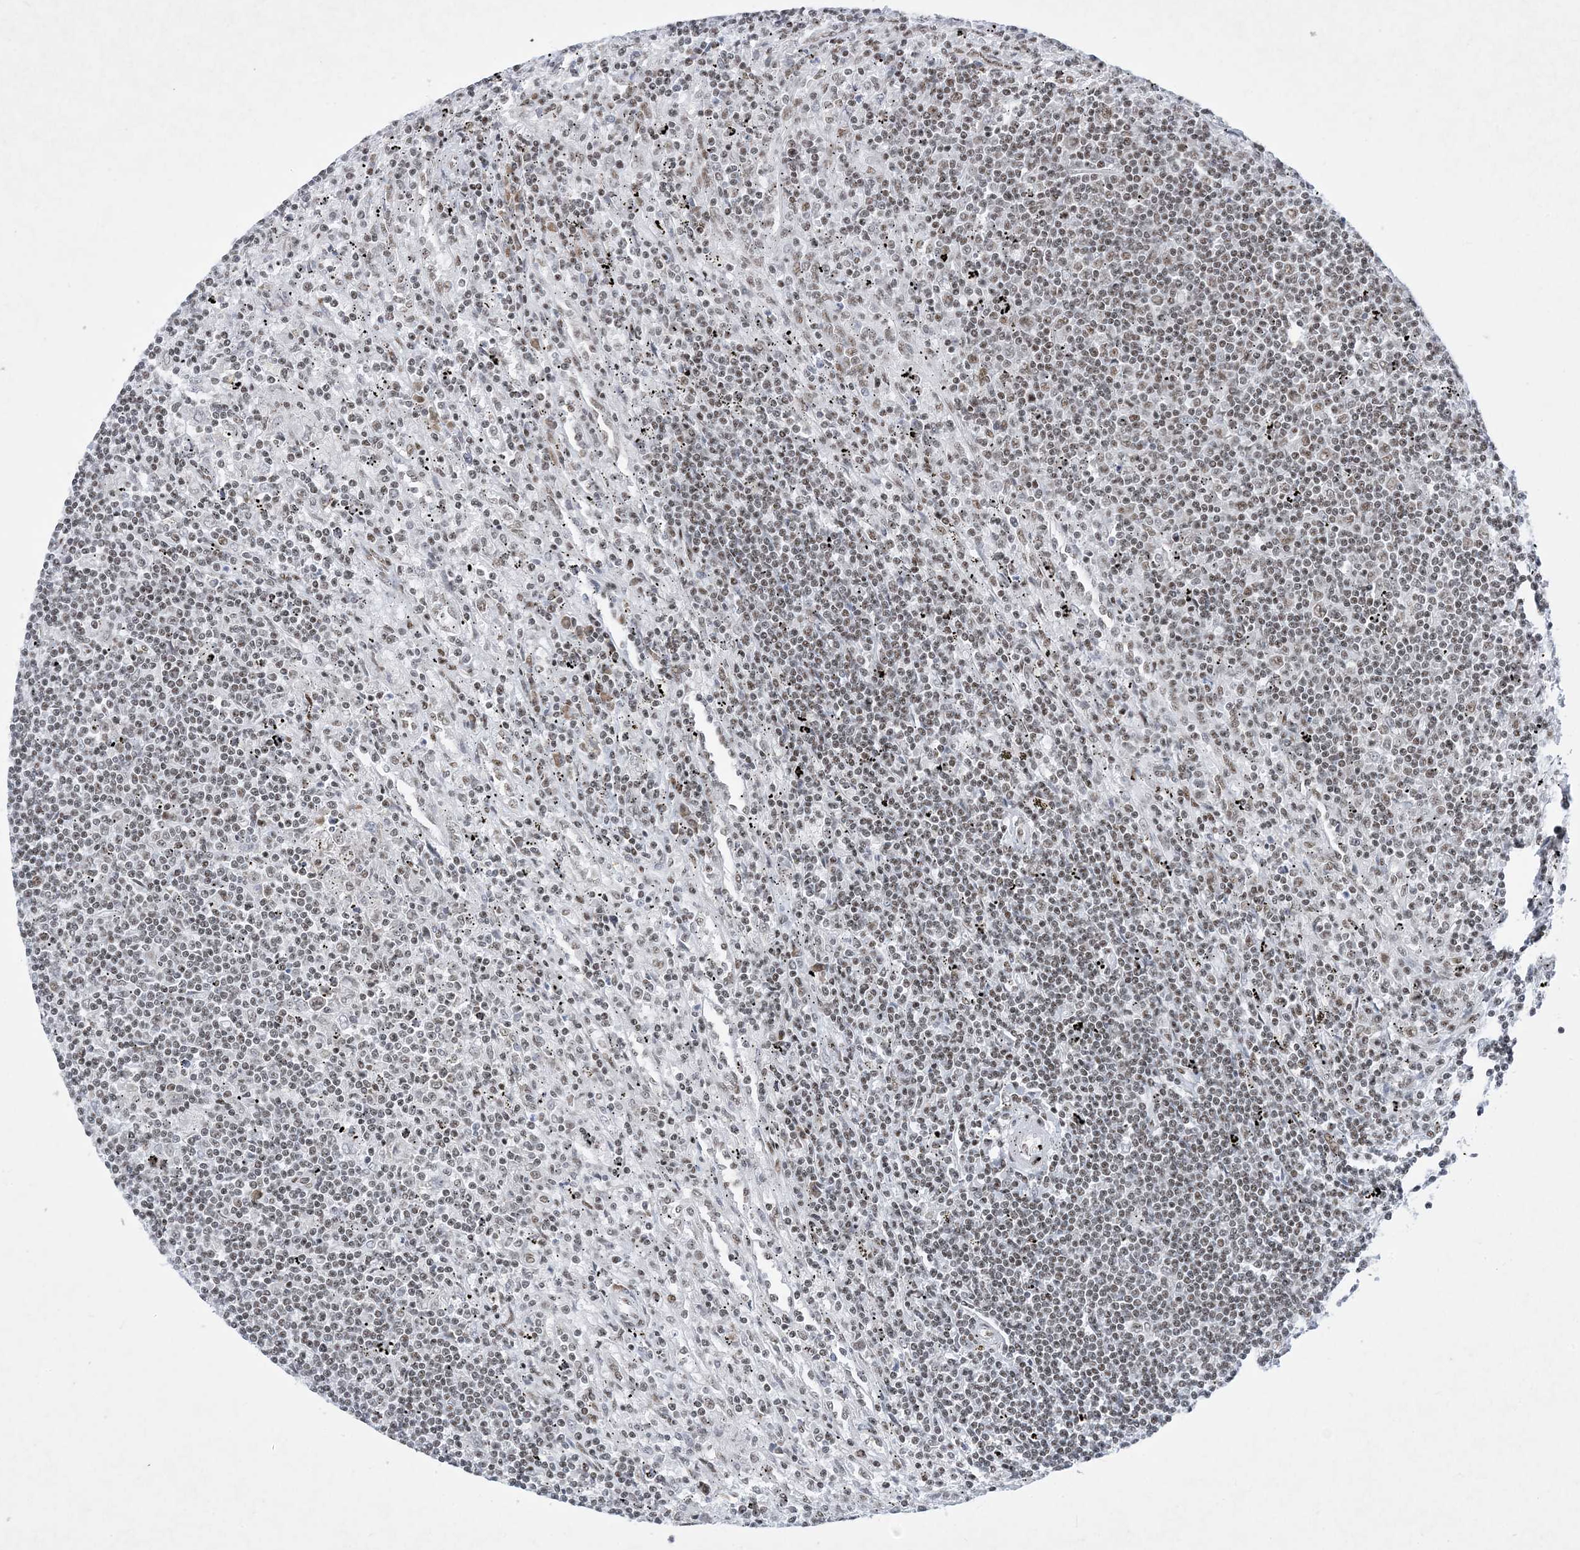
{"staining": {"intensity": "weak", "quantity": "25%-75%", "location": "nuclear"}, "tissue": "lymphoma", "cell_type": "Tumor cells", "image_type": "cancer", "snomed": [{"axis": "morphology", "description": "Malignant lymphoma, non-Hodgkin's type, Low grade"}, {"axis": "topography", "description": "Spleen"}], "caption": "Human lymphoma stained for a protein (brown) exhibits weak nuclear positive positivity in about 25%-75% of tumor cells.", "gene": "PKNOX2", "patient": {"sex": "male", "age": 76}}